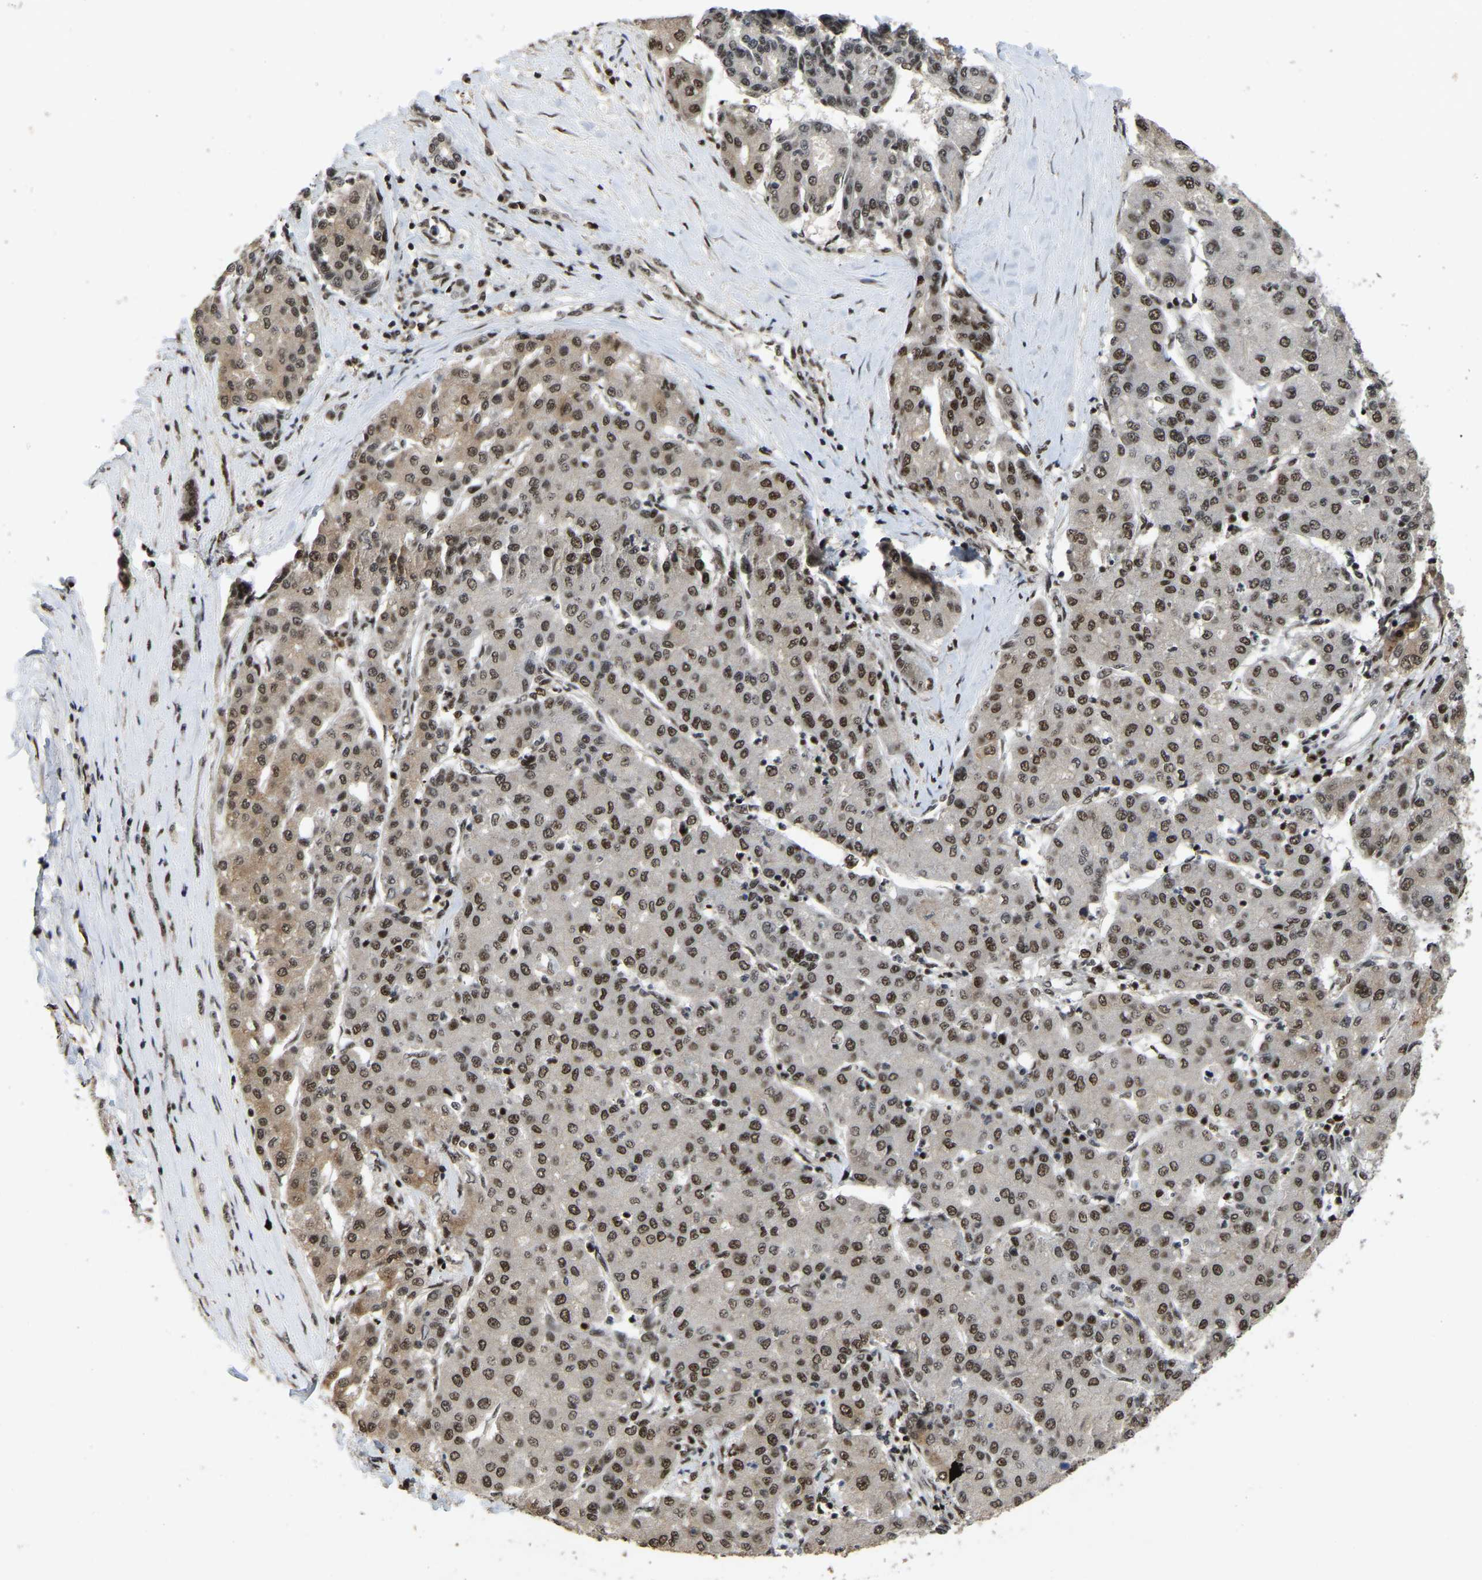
{"staining": {"intensity": "moderate", "quantity": ">75%", "location": "nuclear"}, "tissue": "liver cancer", "cell_type": "Tumor cells", "image_type": "cancer", "snomed": [{"axis": "morphology", "description": "Carcinoma, Hepatocellular, NOS"}, {"axis": "topography", "description": "Liver"}], "caption": "This is an image of IHC staining of liver cancer, which shows moderate staining in the nuclear of tumor cells.", "gene": "TBL1XR1", "patient": {"sex": "male", "age": 65}}